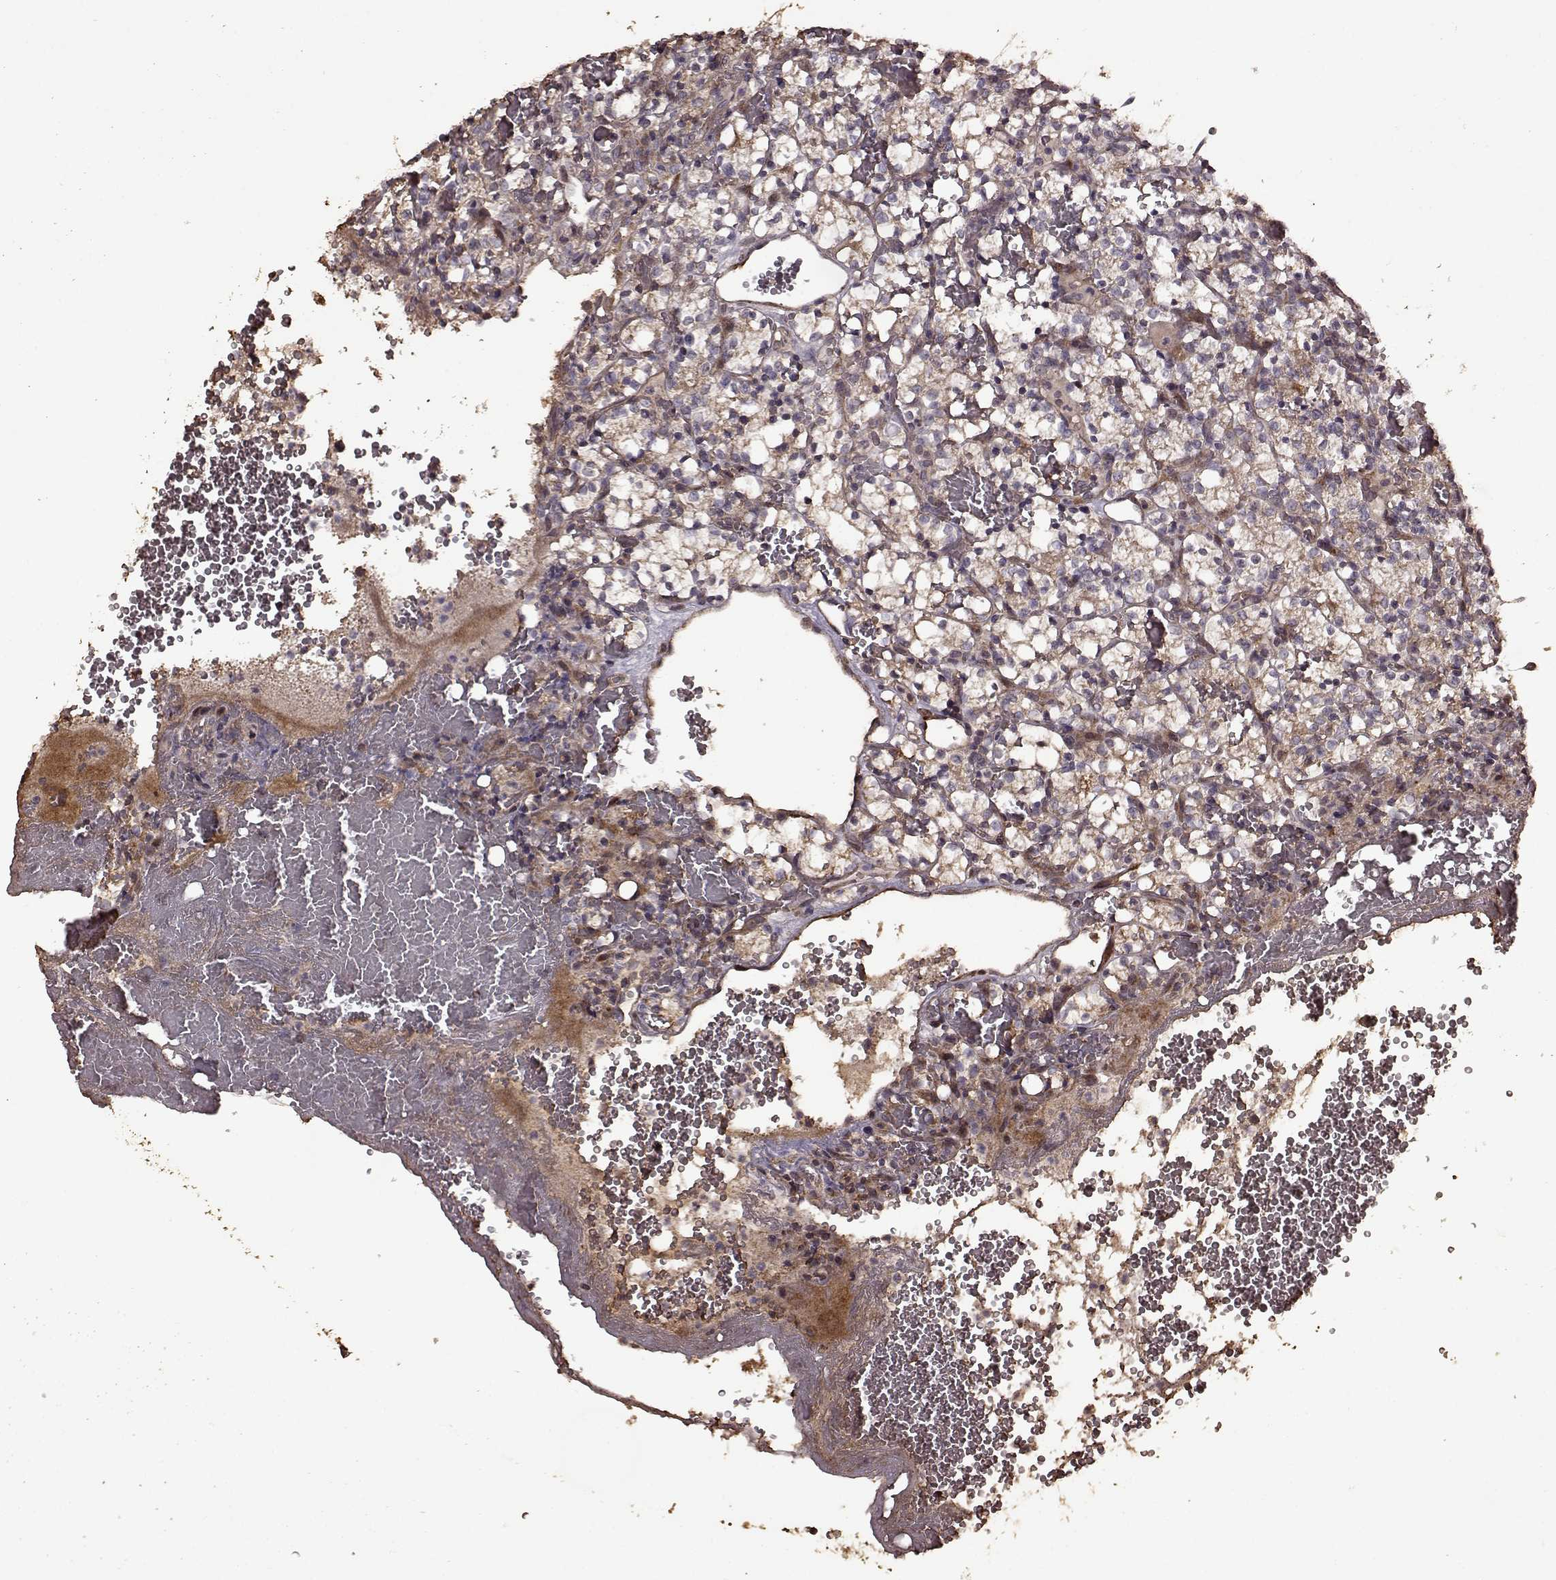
{"staining": {"intensity": "weak", "quantity": "<25%", "location": "cytoplasmic/membranous"}, "tissue": "renal cancer", "cell_type": "Tumor cells", "image_type": "cancer", "snomed": [{"axis": "morphology", "description": "Adenocarcinoma, NOS"}, {"axis": "topography", "description": "Kidney"}], "caption": "Micrograph shows no protein staining in tumor cells of renal cancer (adenocarcinoma) tissue.", "gene": "FBXW11", "patient": {"sex": "female", "age": 69}}